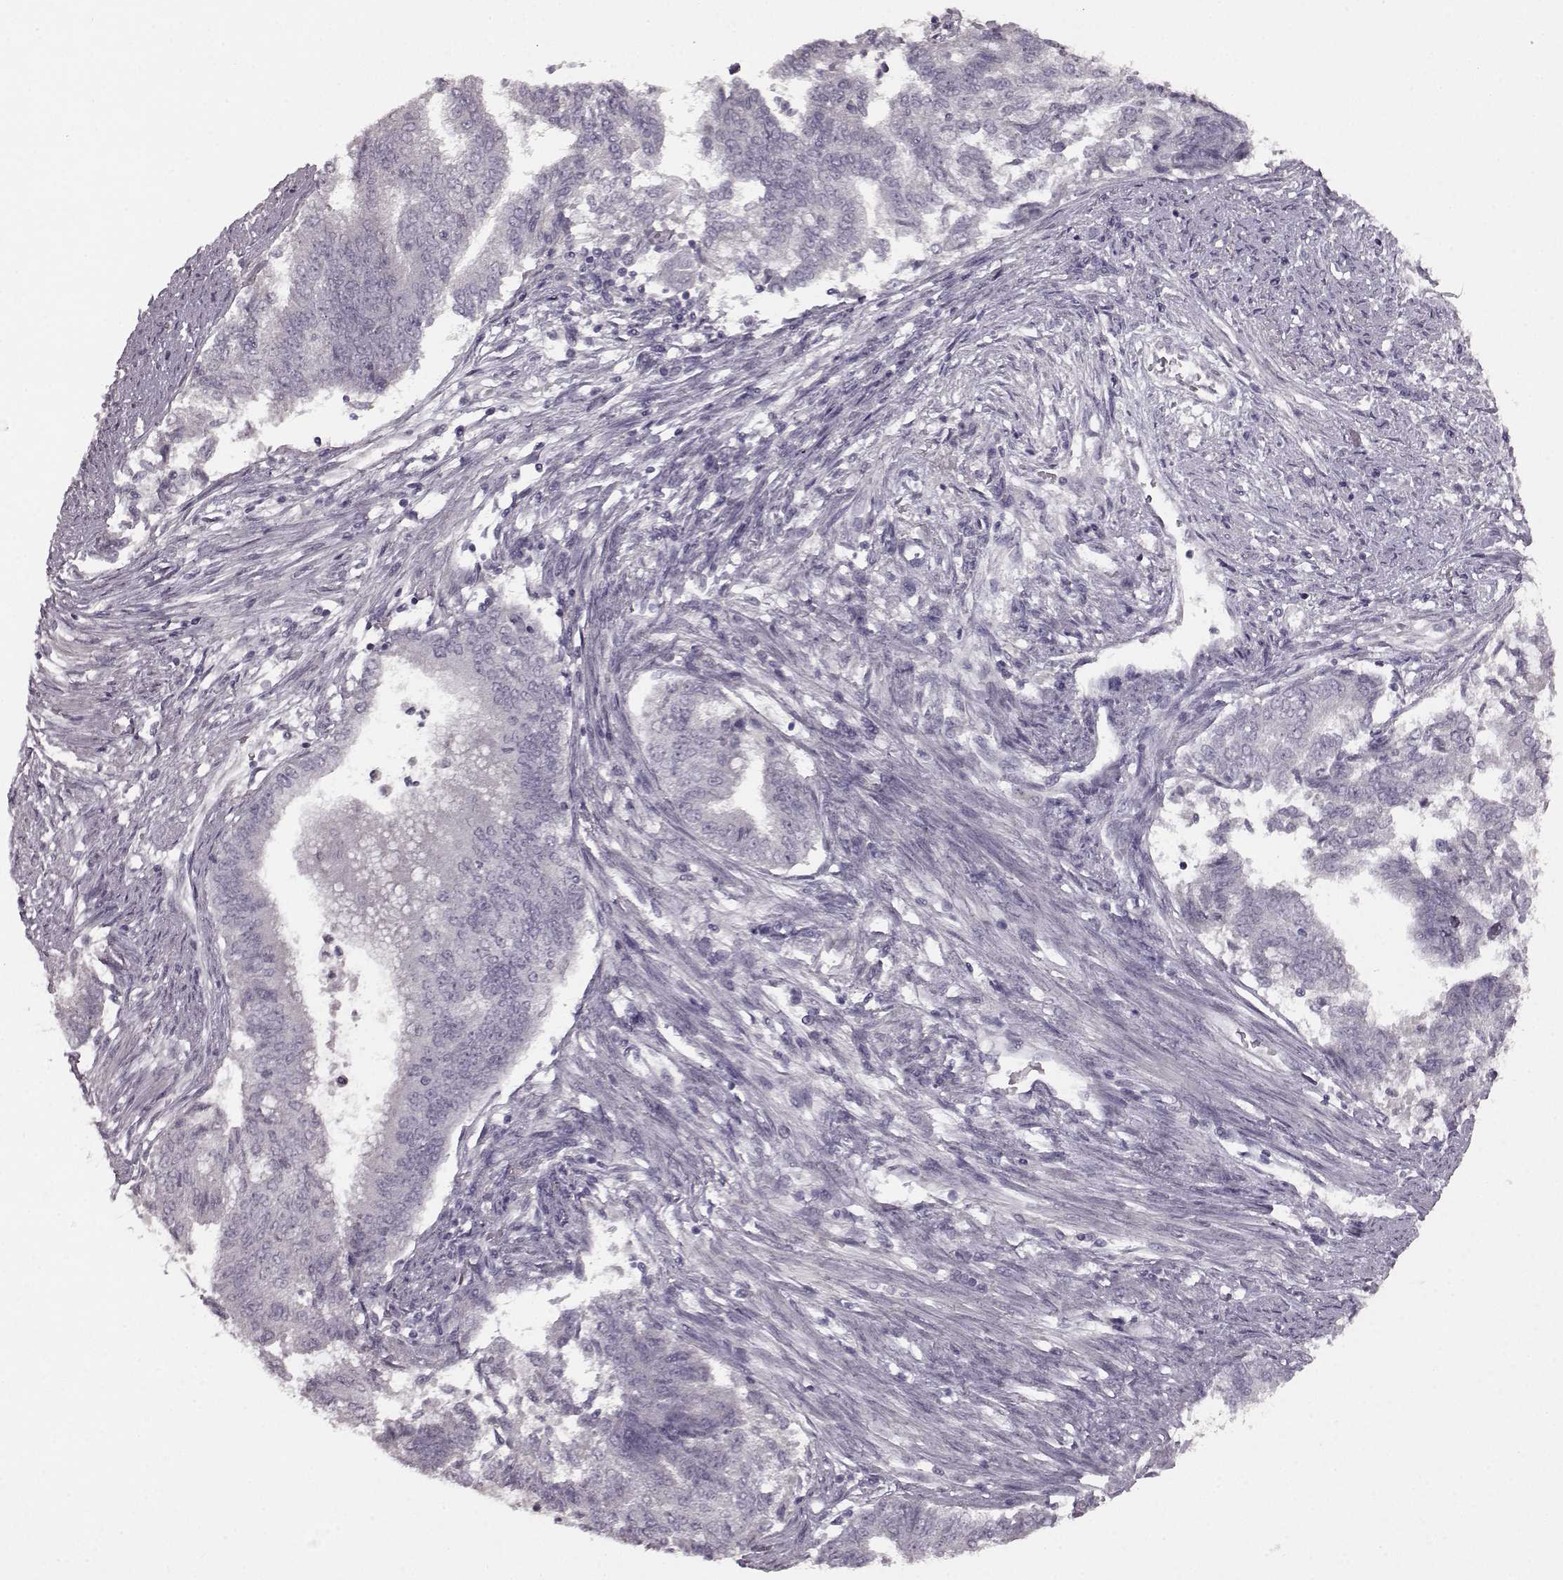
{"staining": {"intensity": "negative", "quantity": "none", "location": "none"}, "tissue": "endometrial cancer", "cell_type": "Tumor cells", "image_type": "cancer", "snomed": [{"axis": "morphology", "description": "Adenocarcinoma, NOS"}, {"axis": "topography", "description": "Endometrium"}], "caption": "The micrograph reveals no staining of tumor cells in endometrial adenocarcinoma.", "gene": "LHB", "patient": {"sex": "female", "age": 65}}